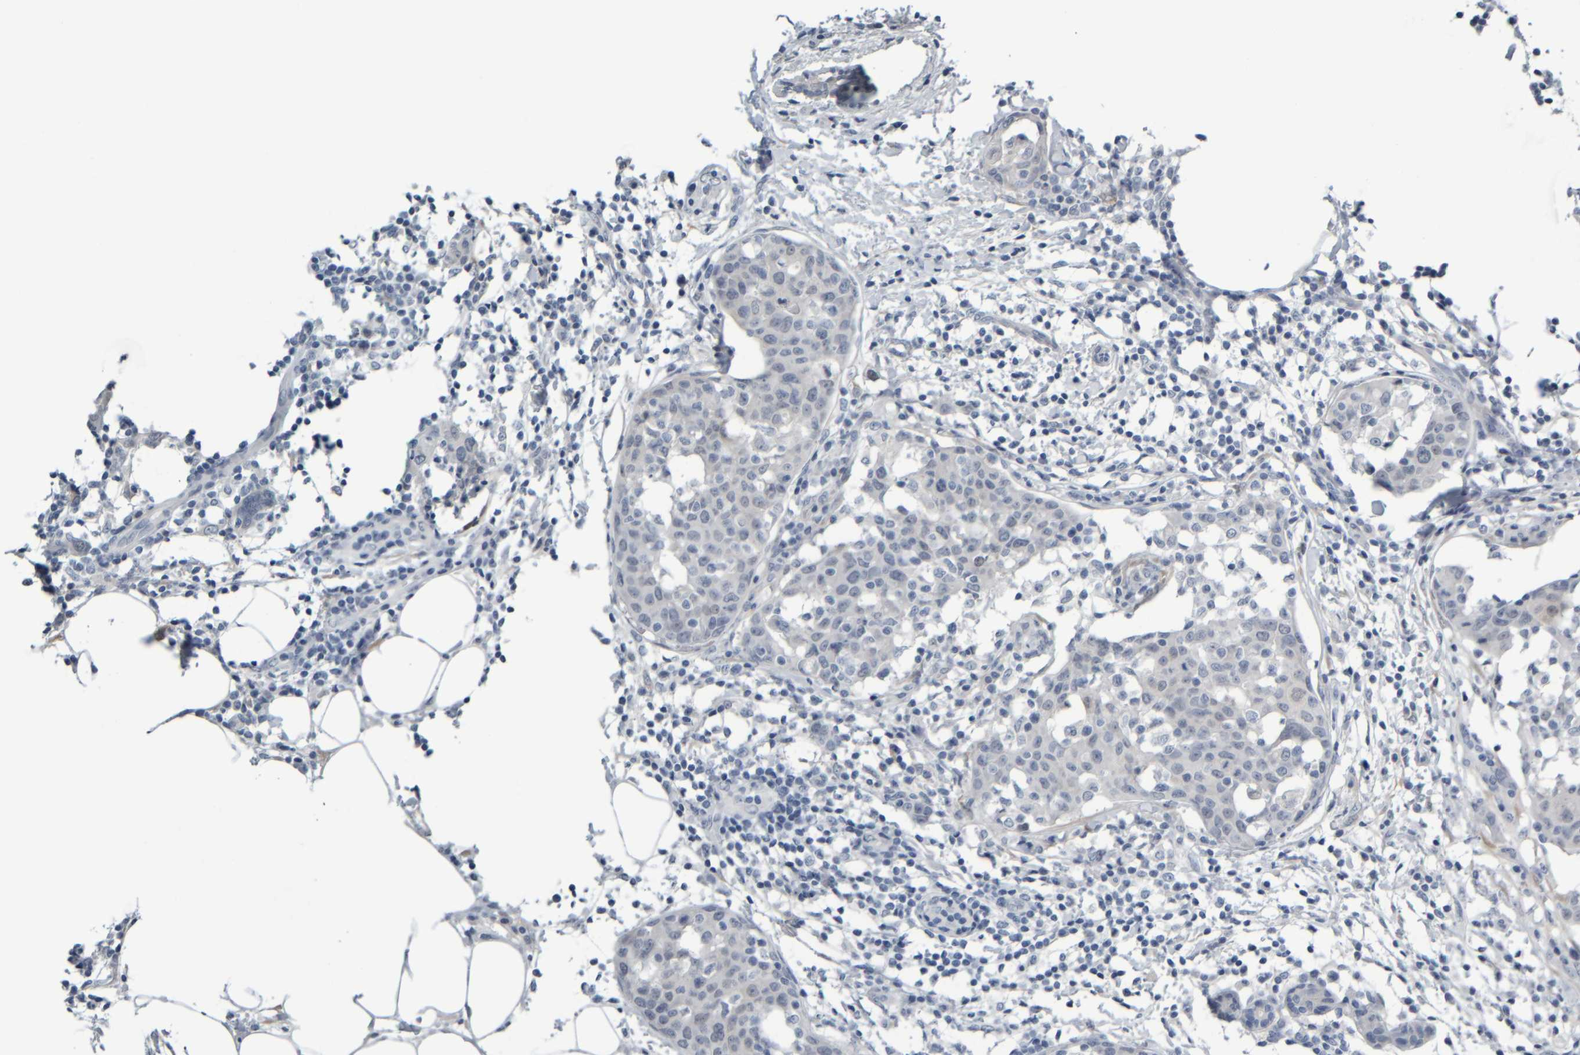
{"staining": {"intensity": "negative", "quantity": "none", "location": "none"}, "tissue": "breast cancer", "cell_type": "Tumor cells", "image_type": "cancer", "snomed": [{"axis": "morphology", "description": "Normal tissue, NOS"}, {"axis": "morphology", "description": "Duct carcinoma"}, {"axis": "topography", "description": "Breast"}], "caption": "Immunohistochemical staining of human intraductal carcinoma (breast) demonstrates no significant positivity in tumor cells. (DAB IHC, high magnification).", "gene": "COL14A1", "patient": {"sex": "female", "age": 37}}